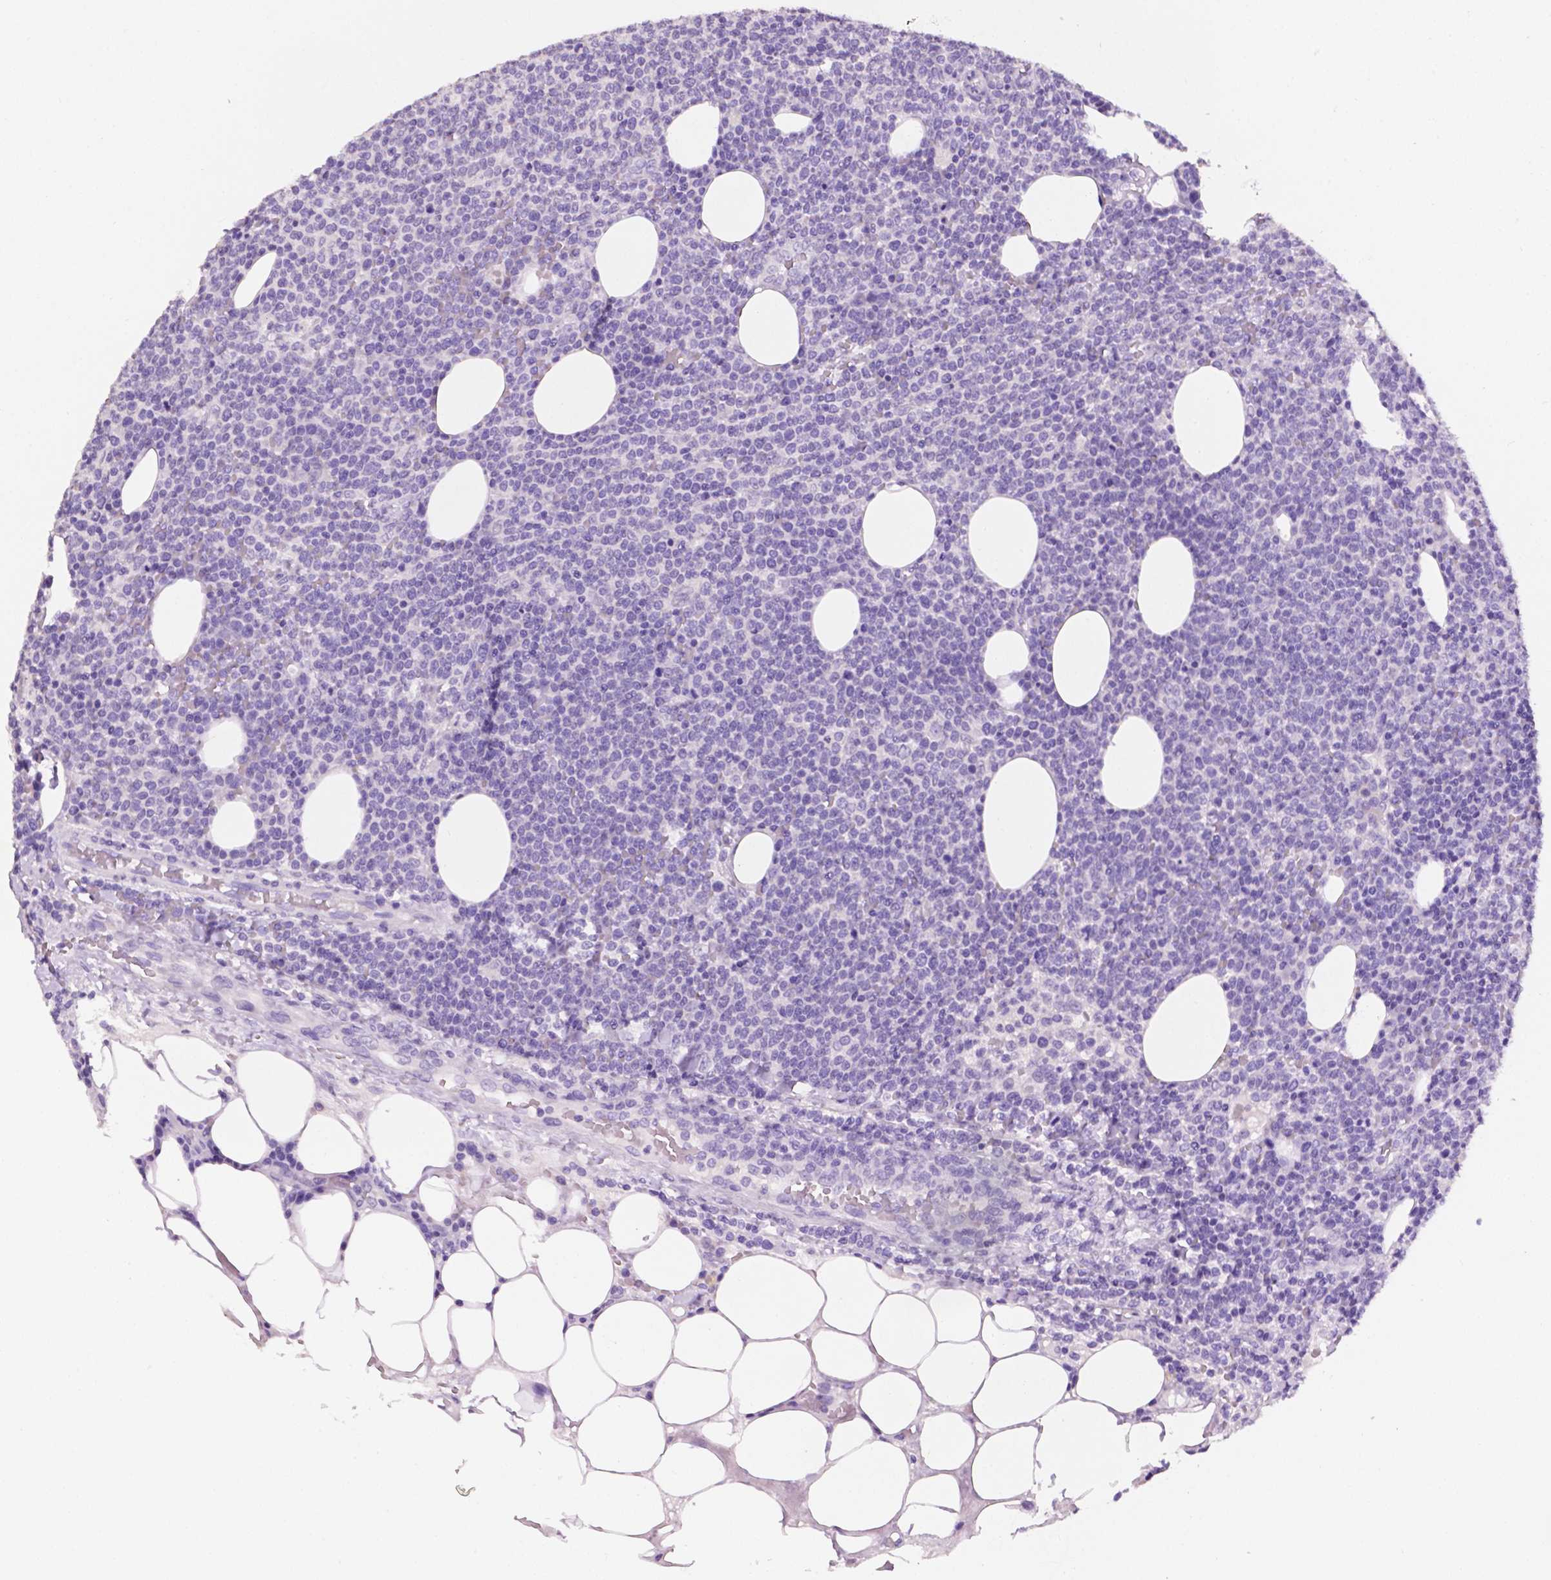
{"staining": {"intensity": "negative", "quantity": "none", "location": "none"}, "tissue": "lymphoma", "cell_type": "Tumor cells", "image_type": "cancer", "snomed": [{"axis": "morphology", "description": "Malignant lymphoma, non-Hodgkin's type, High grade"}, {"axis": "topography", "description": "Lymph node"}], "caption": "Human high-grade malignant lymphoma, non-Hodgkin's type stained for a protein using immunohistochemistry (IHC) demonstrates no expression in tumor cells.", "gene": "TACSTD2", "patient": {"sex": "male", "age": 61}}